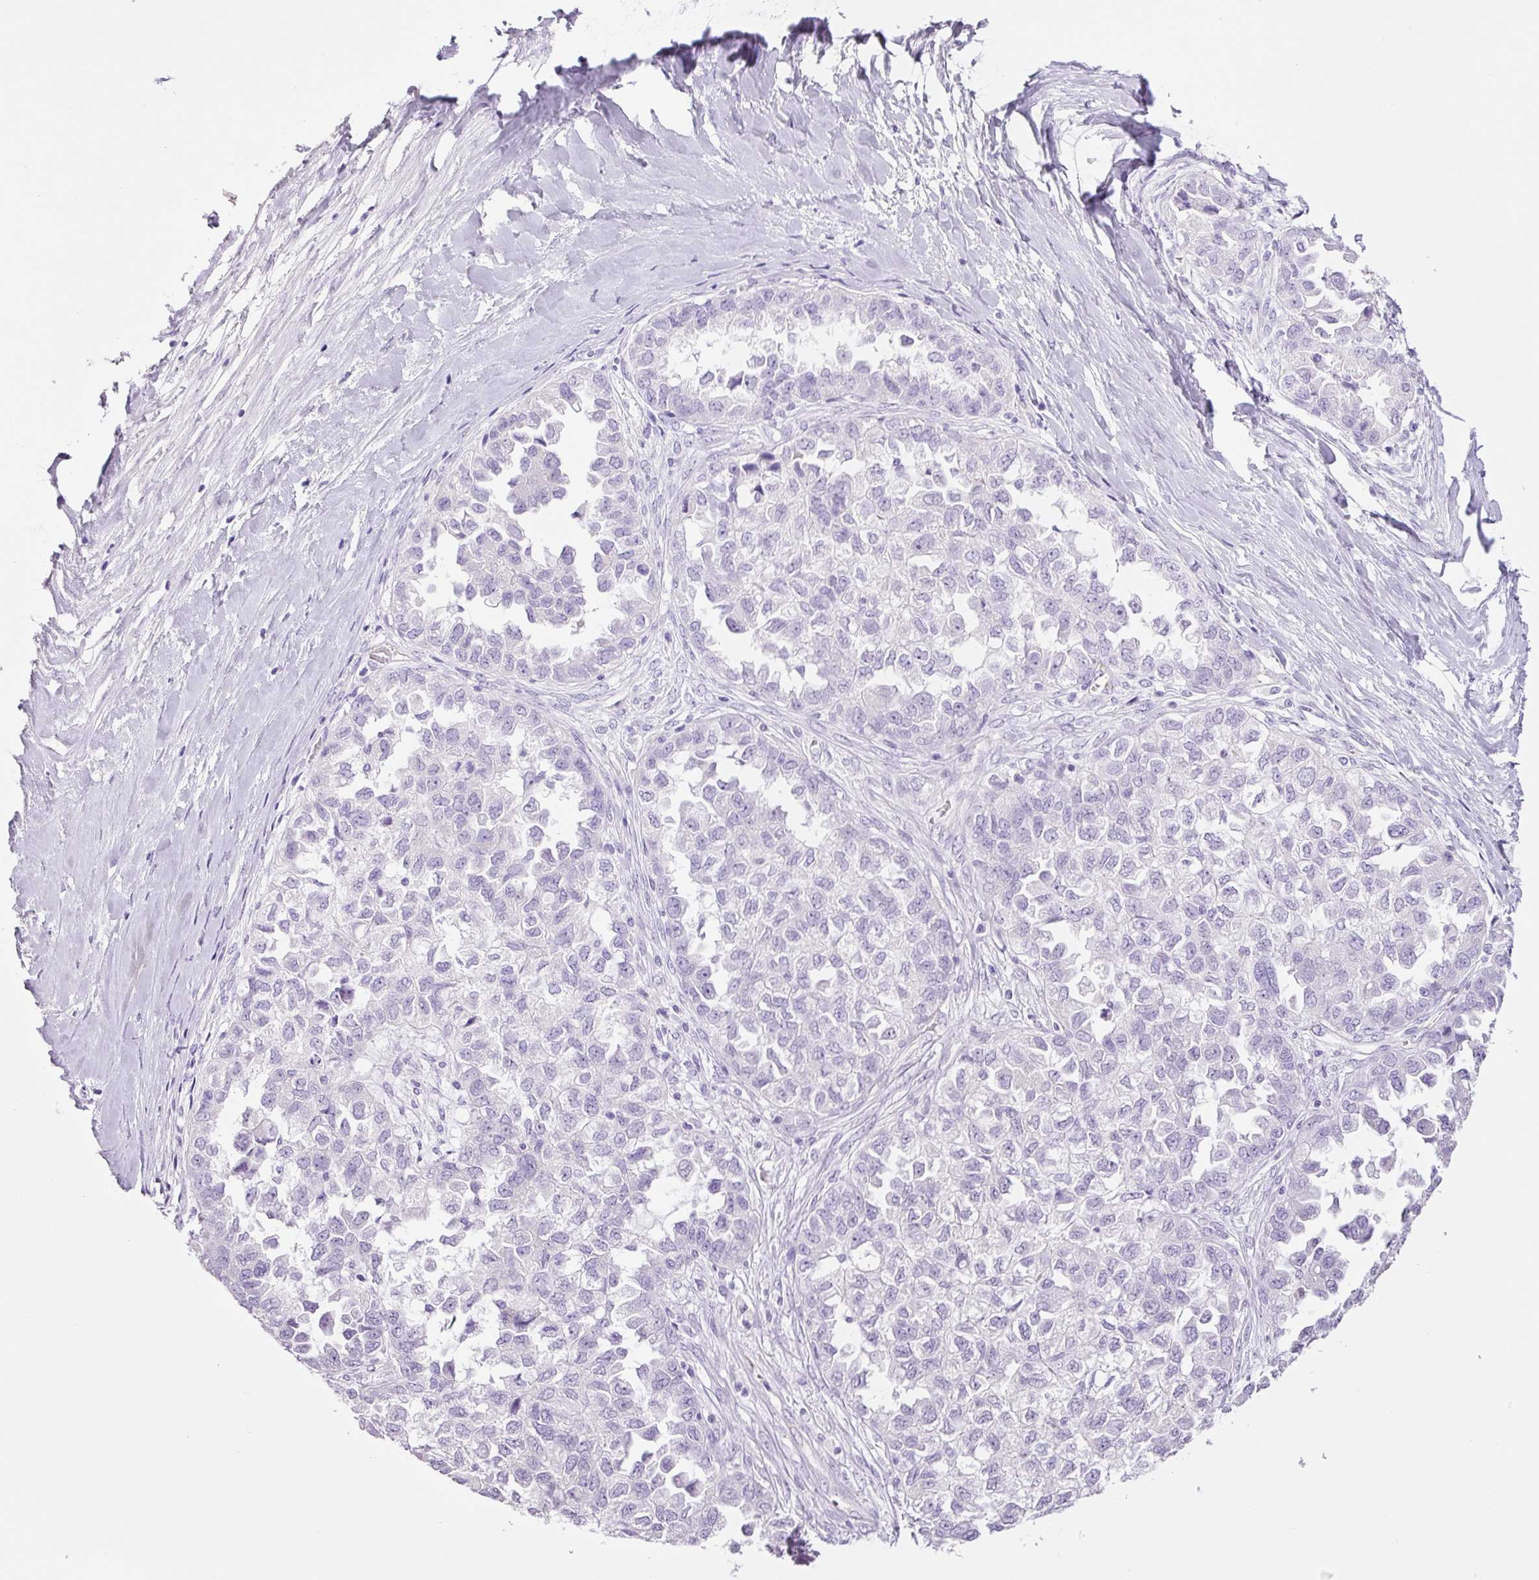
{"staining": {"intensity": "negative", "quantity": "none", "location": "none"}, "tissue": "ovarian cancer", "cell_type": "Tumor cells", "image_type": "cancer", "snomed": [{"axis": "morphology", "description": "Cystadenocarcinoma, serous, NOS"}, {"axis": "topography", "description": "Ovary"}], "caption": "Immunohistochemical staining of human serous cystadenocarcinoma (ovarian) reveals no significant staining in tumor cells.", "gene": "ADSS1", "patient": {"sex": "female", "age": 84}}